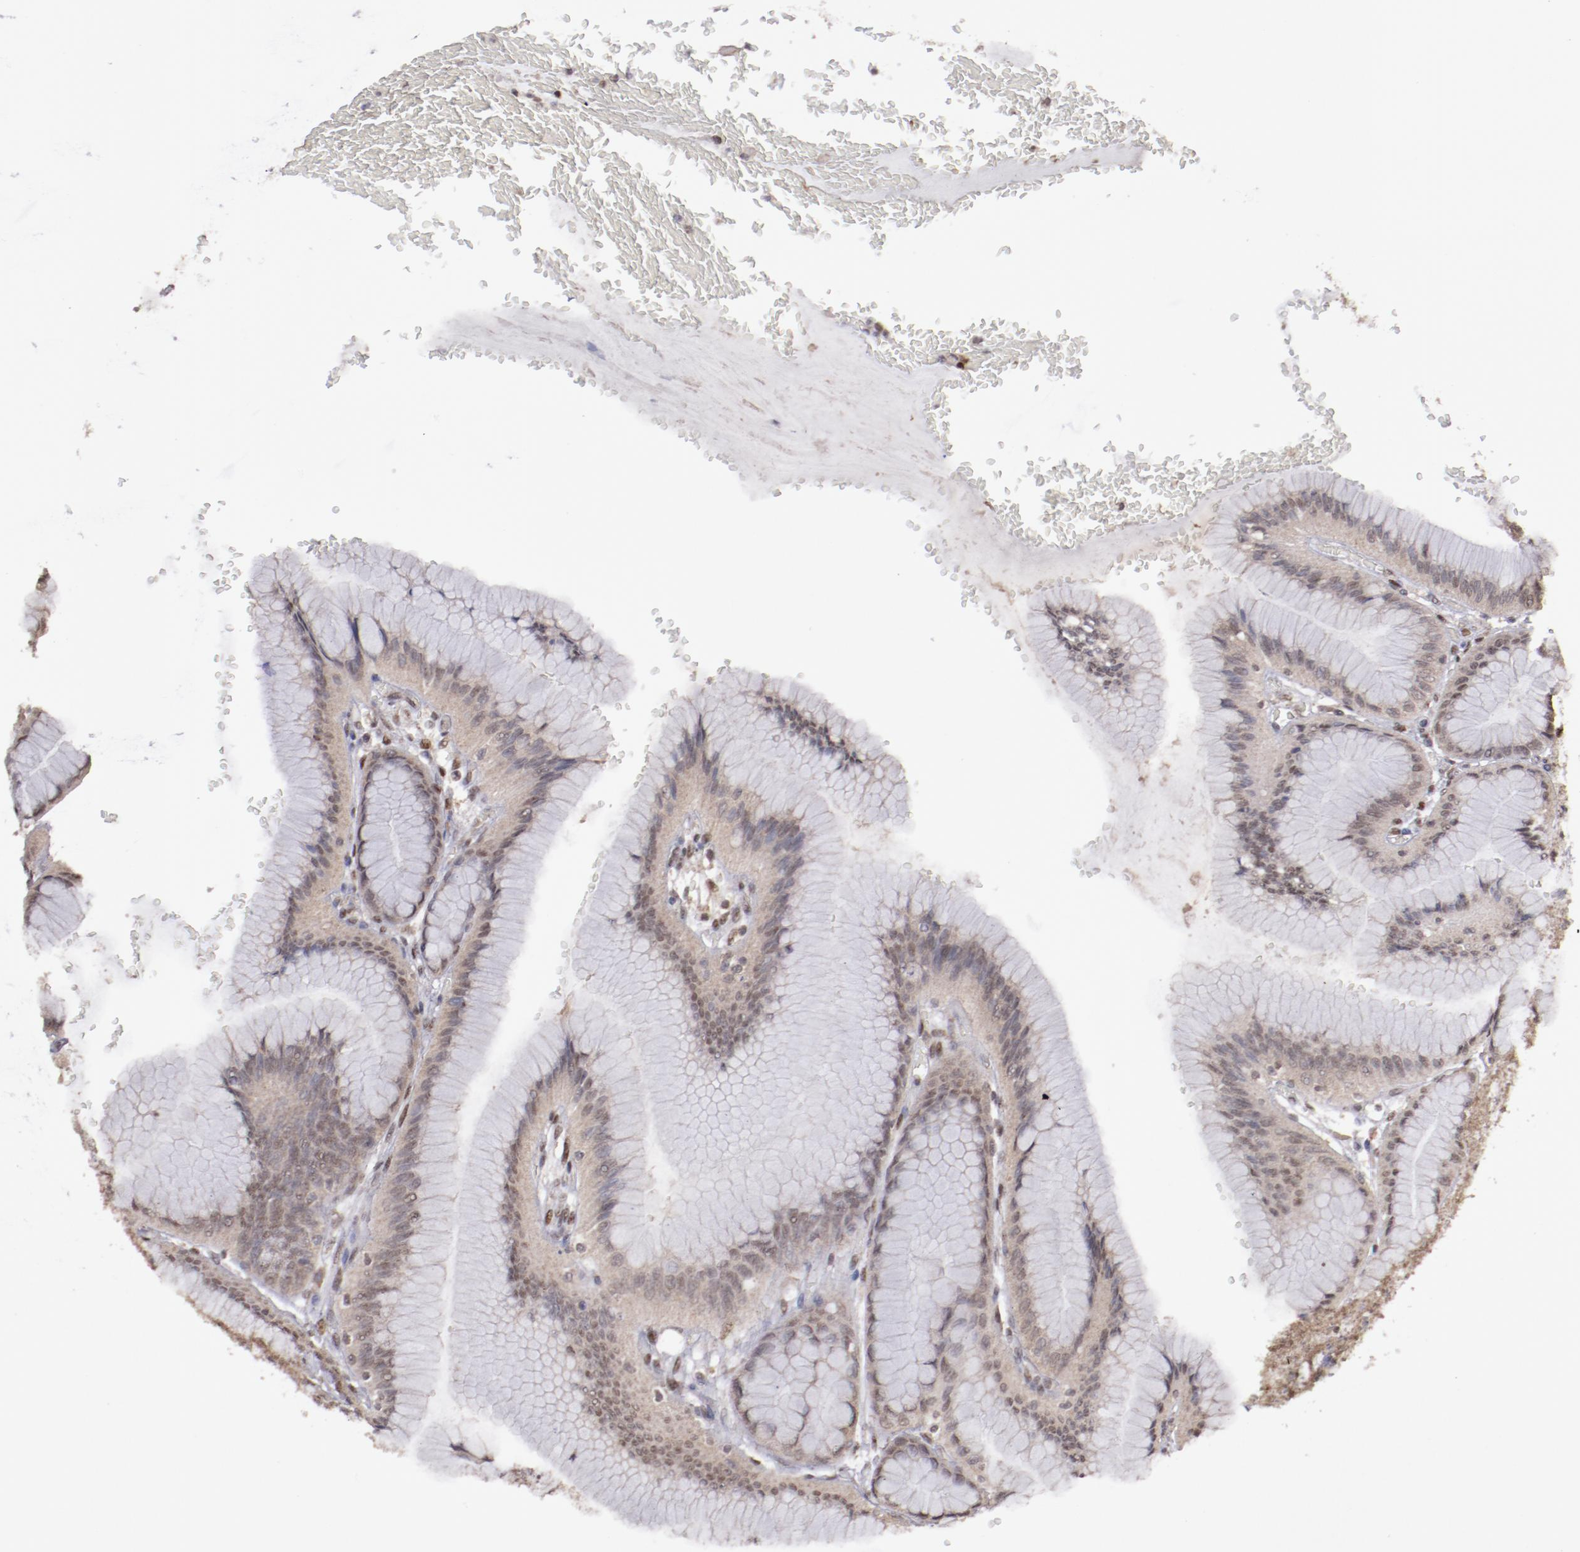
{"staining": {"intensity": "weak", "quantity": ">75%", "location": "cytoplasmic/membranous,nuclear"}, "tissue": "stomach", "cell_type": "Glandular cells", "image_type": "normal", "snomed": [{"axis": "morphology", "description": "Normal tissue, NOS"}, {"axis": "morphology", "description": "Adenocarcinoma, NOS"}, {"axis": "topography", "description": "Stomach"}, {"axis": "topography", "description": "Stomach, lower"}], "caption": "A histopathology image of human stomach stained for a protein exhibits weak cytoplasmic/membranous,nuclear brown staining in glandular cells. The protein is shown in brown color, while the nuclei are stained blue.", "gene": "ARNT", "patient": {"sex": "female", "age": 65}}